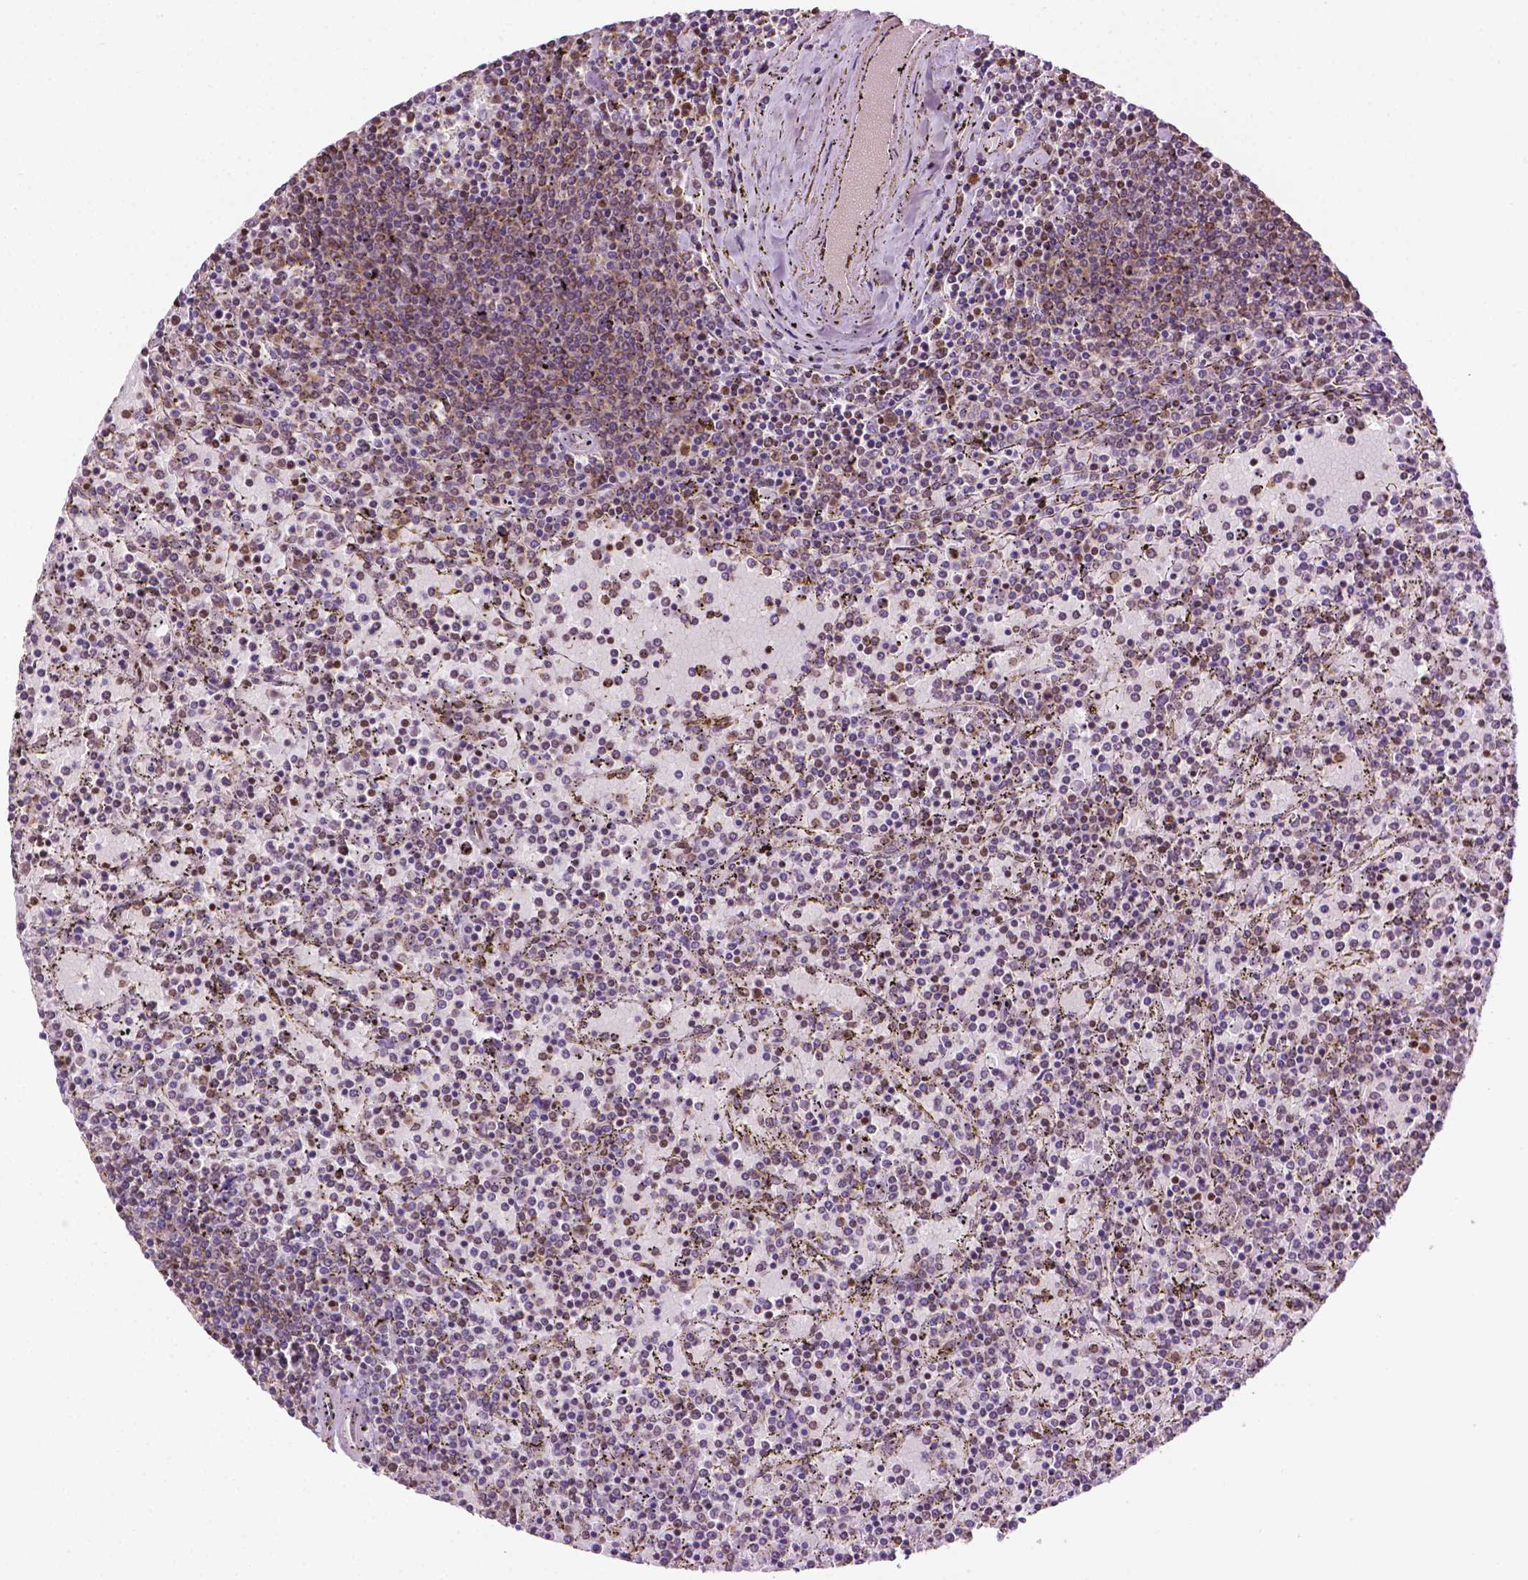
{"staining": {"intensity": "weak", "quantity": "<25%", "location": "nuclear"}, "tissue": "lymphoma", "cell_type": "Tumor cells", "image_type": "cancer", "snomed": [{"axis": "morphology", "description": "Malignant lymphoma, non-Hodgkin's type, Low grade"}, {"axis": "topography", "description": "Spleen"}], "caption": "Protein analysis of lymphoma reveals no significant positivity in tumor cells.", "gene": "COL23A1", "patient": {"sex": "female", "age": 77}}